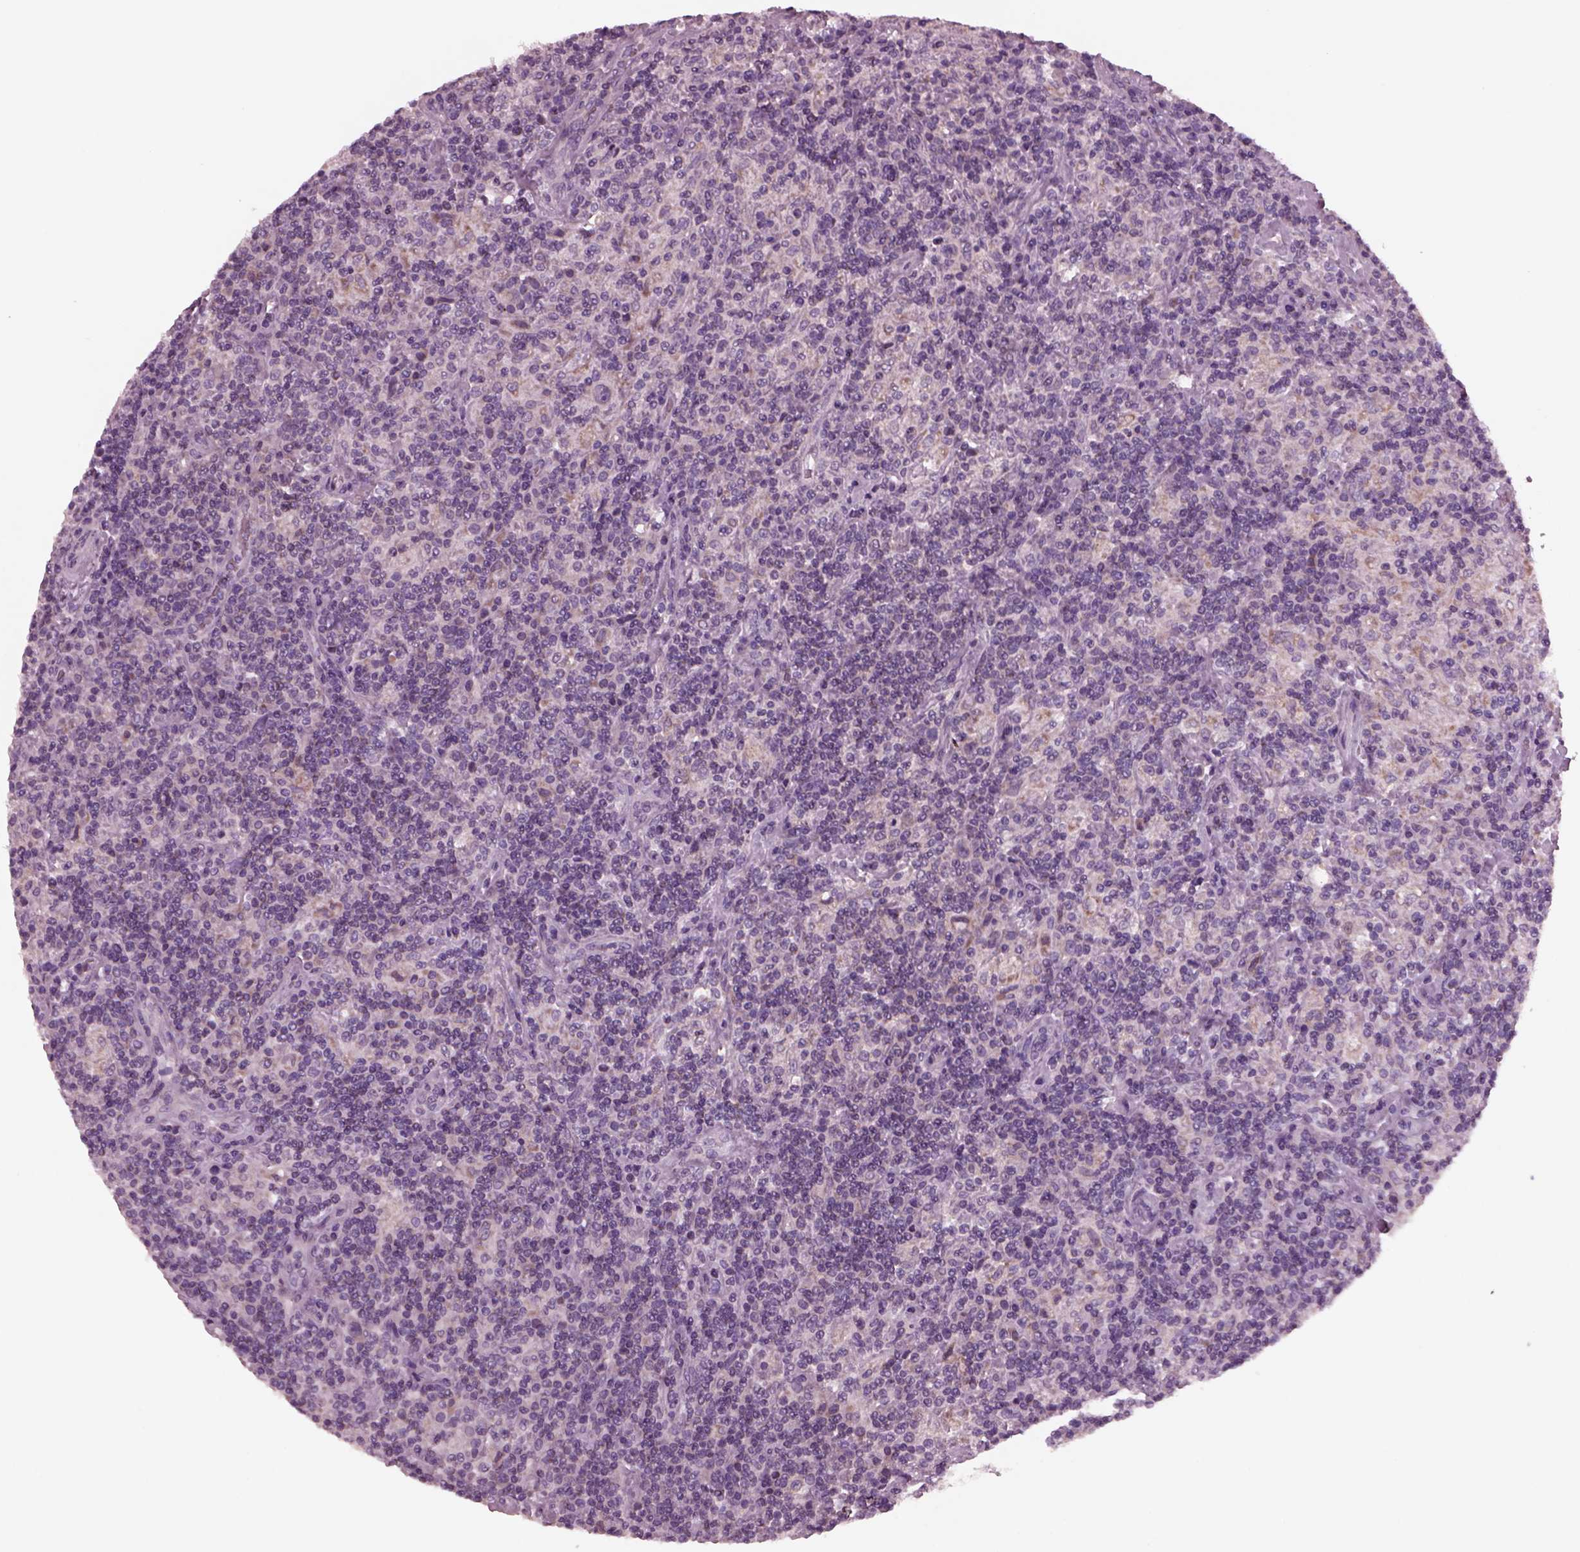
{"staining": {"intensity": "weak", "quantity": "<25%", "location": "cytoplasmic/membranous"}, "tissue": "lymphoma", "cell_type": "Tumor cells", "image_type": "cancer", "snomed": [{"axis": "morphology", "description": "Hodgkin's disease, NOS"}, {"axis": "topography", "description": "Lymph node"}], "caption": "Micrograph shows no significant protein expression in tumor cells of lymphoma.", "gene": "AP4M1", "patient": {"sex": "male", "age": 70}}